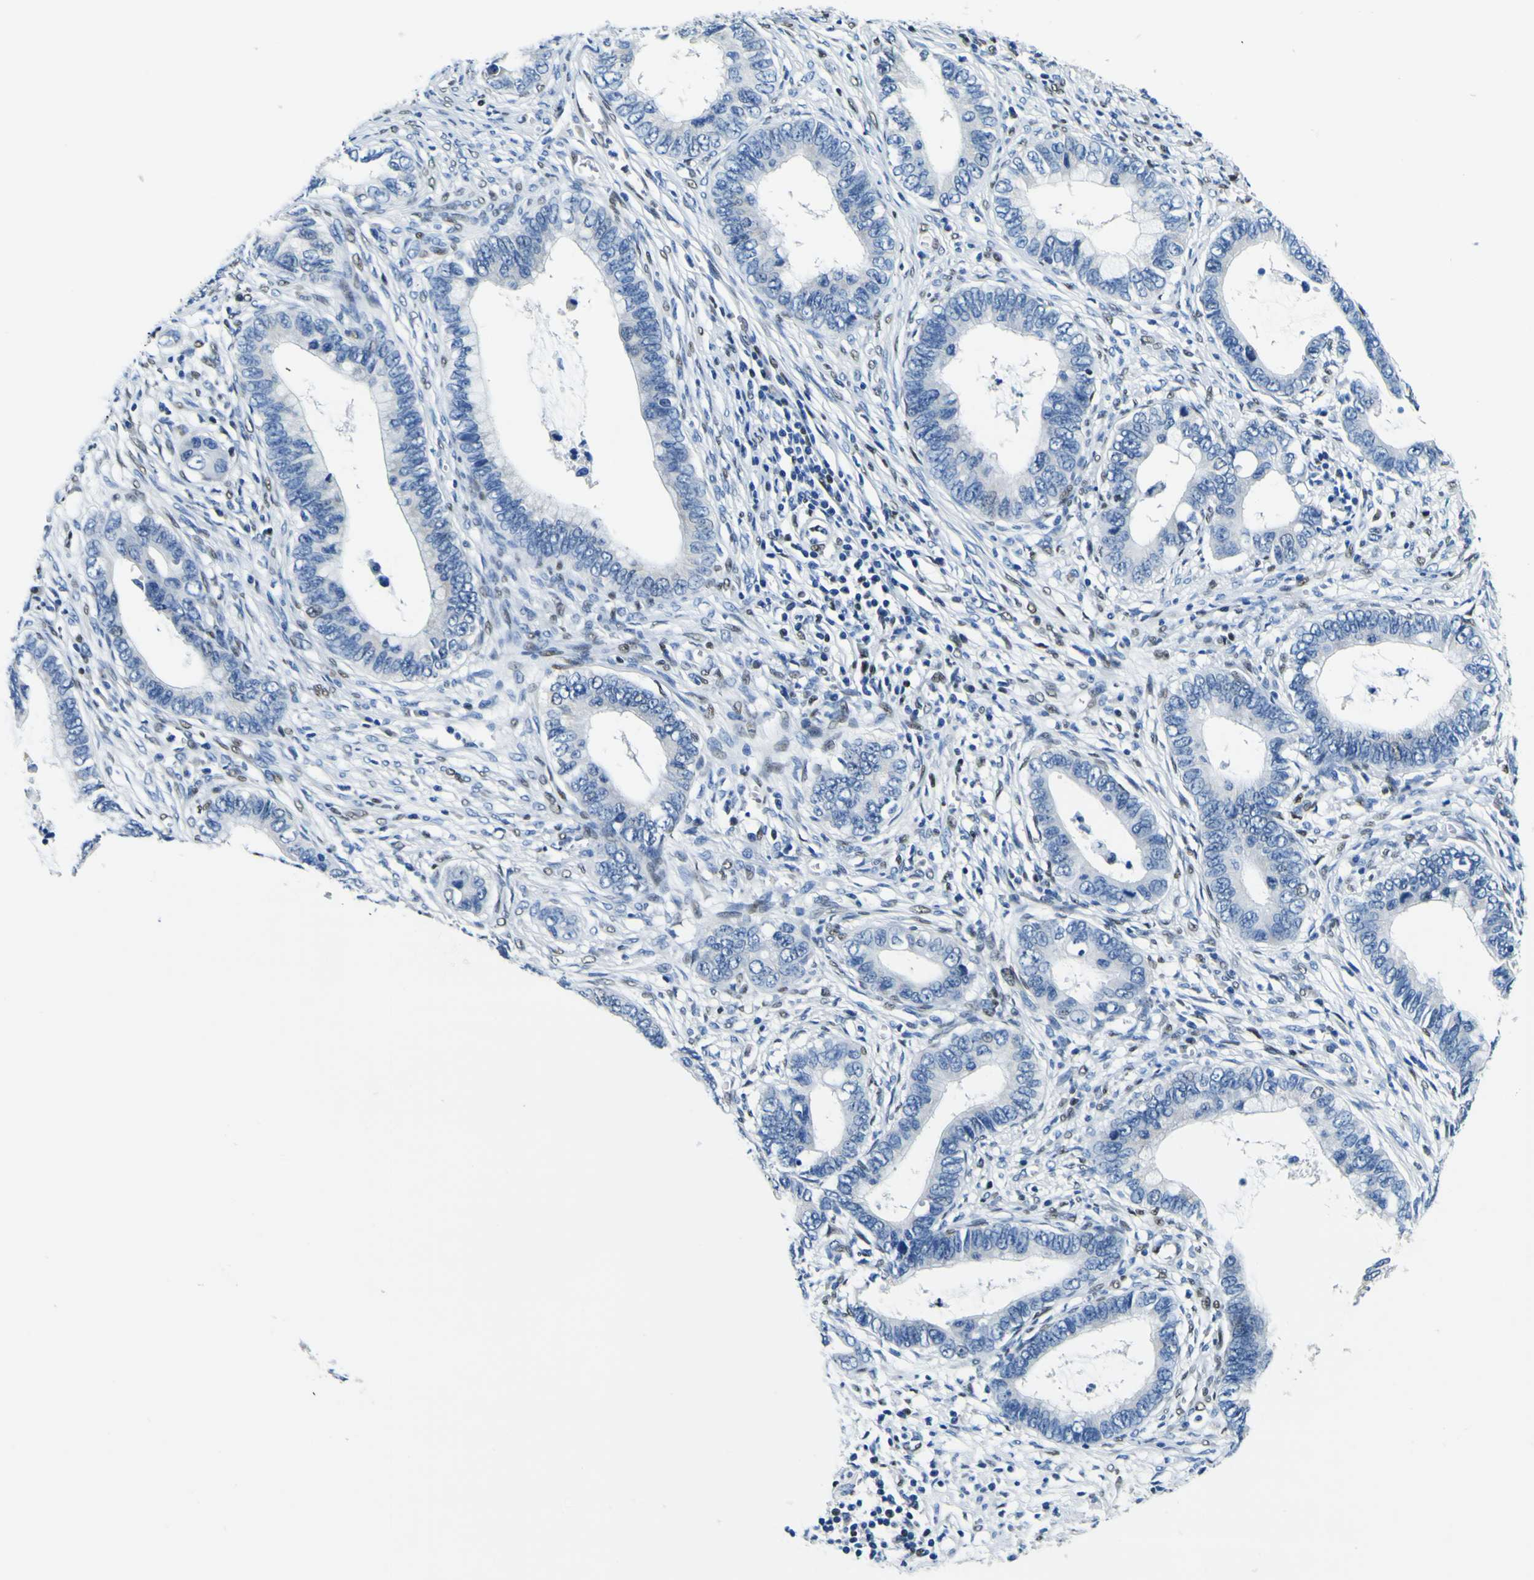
{"staining": {"intensity": "negative", "quantity": "none", "location": "none"}, "tissue": "cervical cancer", "cell_type": "Tumor cells", "image_type": "cancer", "snomed": [{"axis": "morphology", "description": "Adenocarcinoma, NOS"}, {"axis": "topography", "description": "Cervix"}], "caption": "Image shows no significant protein expression in tumor cells of cervical cancer (adenocarcinoma).", "gene": "SP1", "patient": {"sex": "female", "age": 44}}